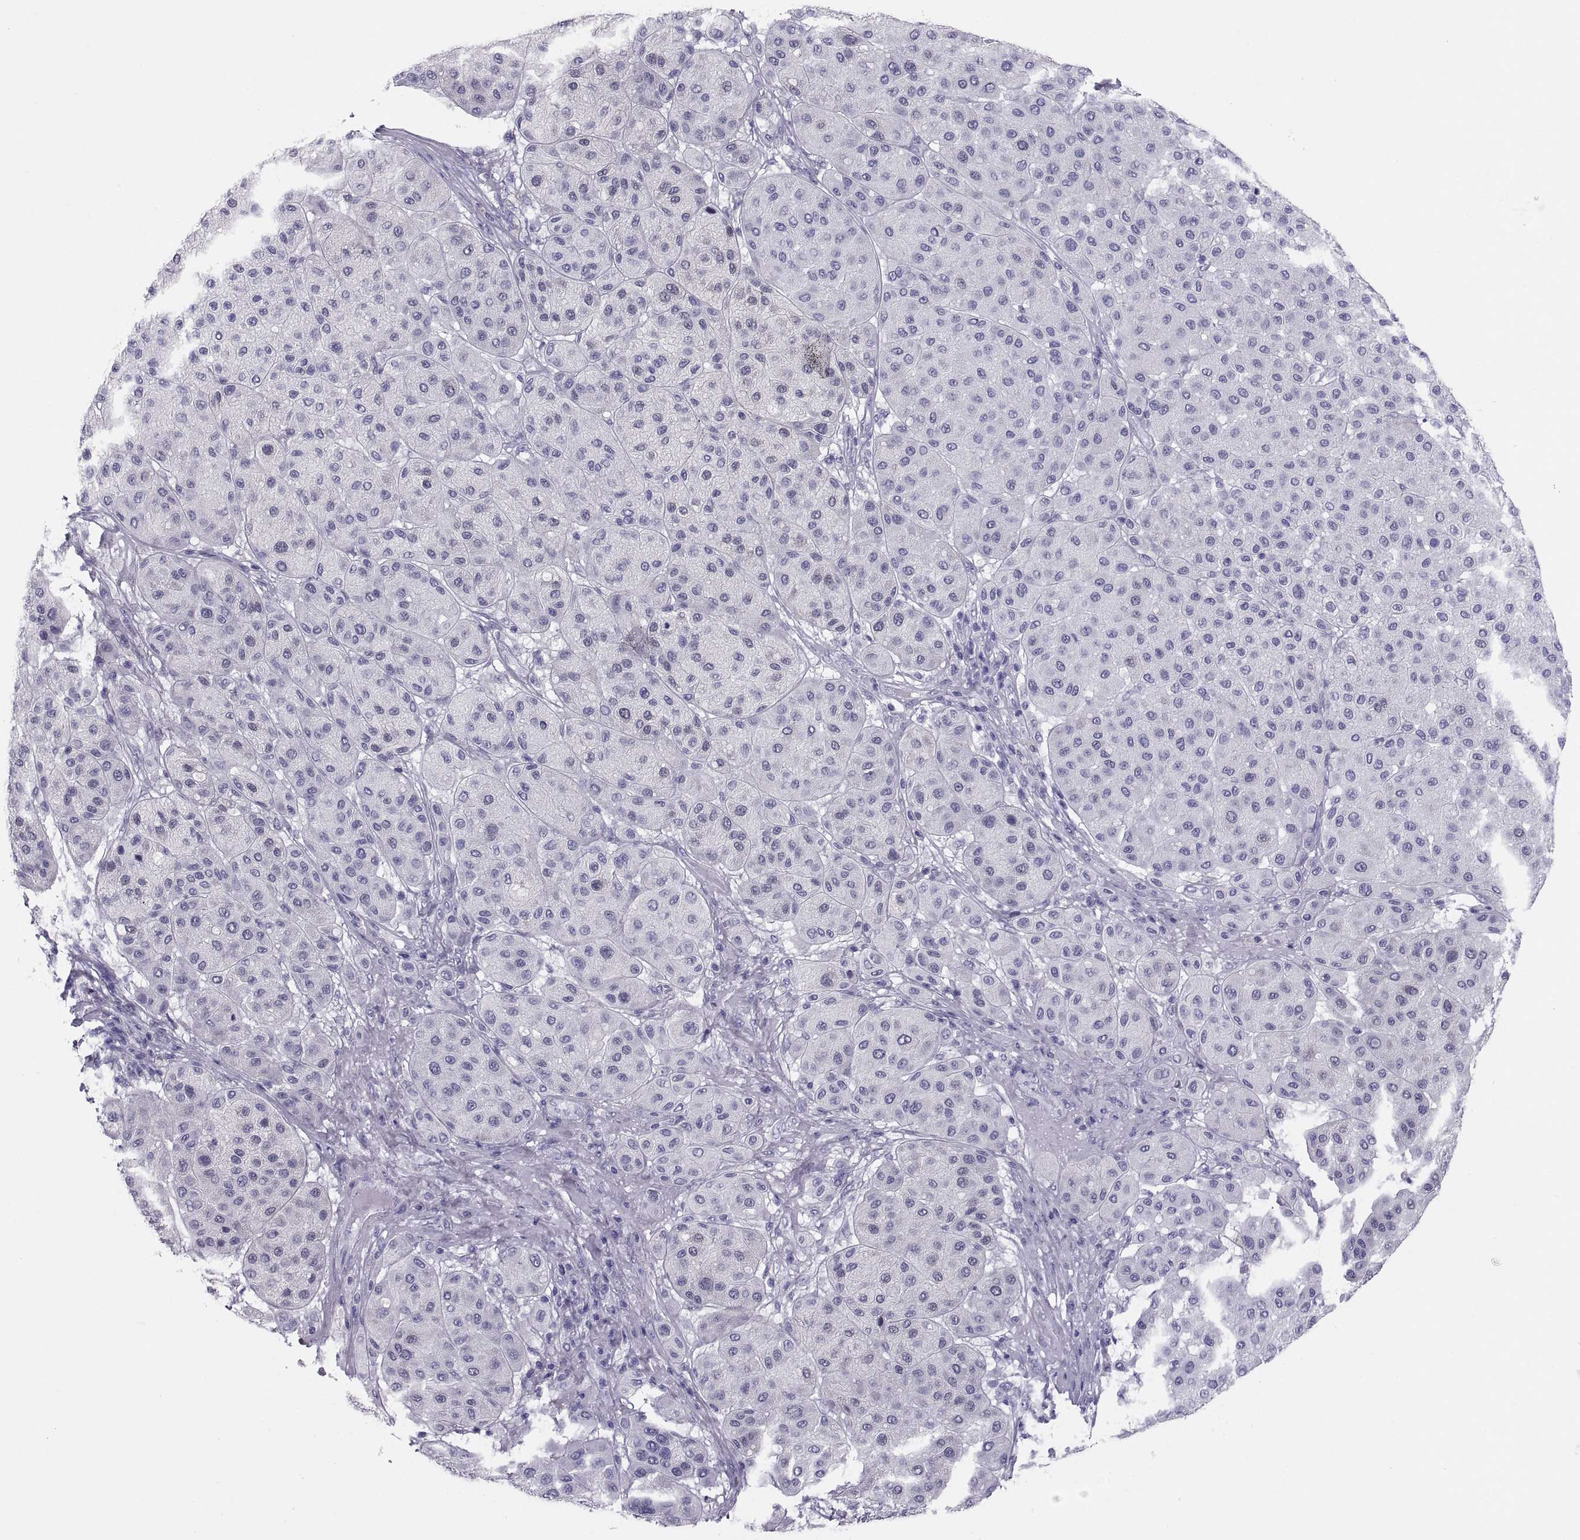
{"staining": {"intensity": "negative", "quantity": "none", "location": "none"}, "tissue": "melanoma", "cell_type": "Tumor cells", "image_type": "cancer", "snomed": [{"axis": "morphology", "description": "Malignant melanoma, Metastatic site"}, {"axis": "topography", "description": "Smooth muscle"}], "caption": "Human melanoma stained for a protein using immunohistochemistry (IHC) shows no expression in tumor cells.", "gene": "PAX2", "patient": {"sex": "male", "age": 41}}